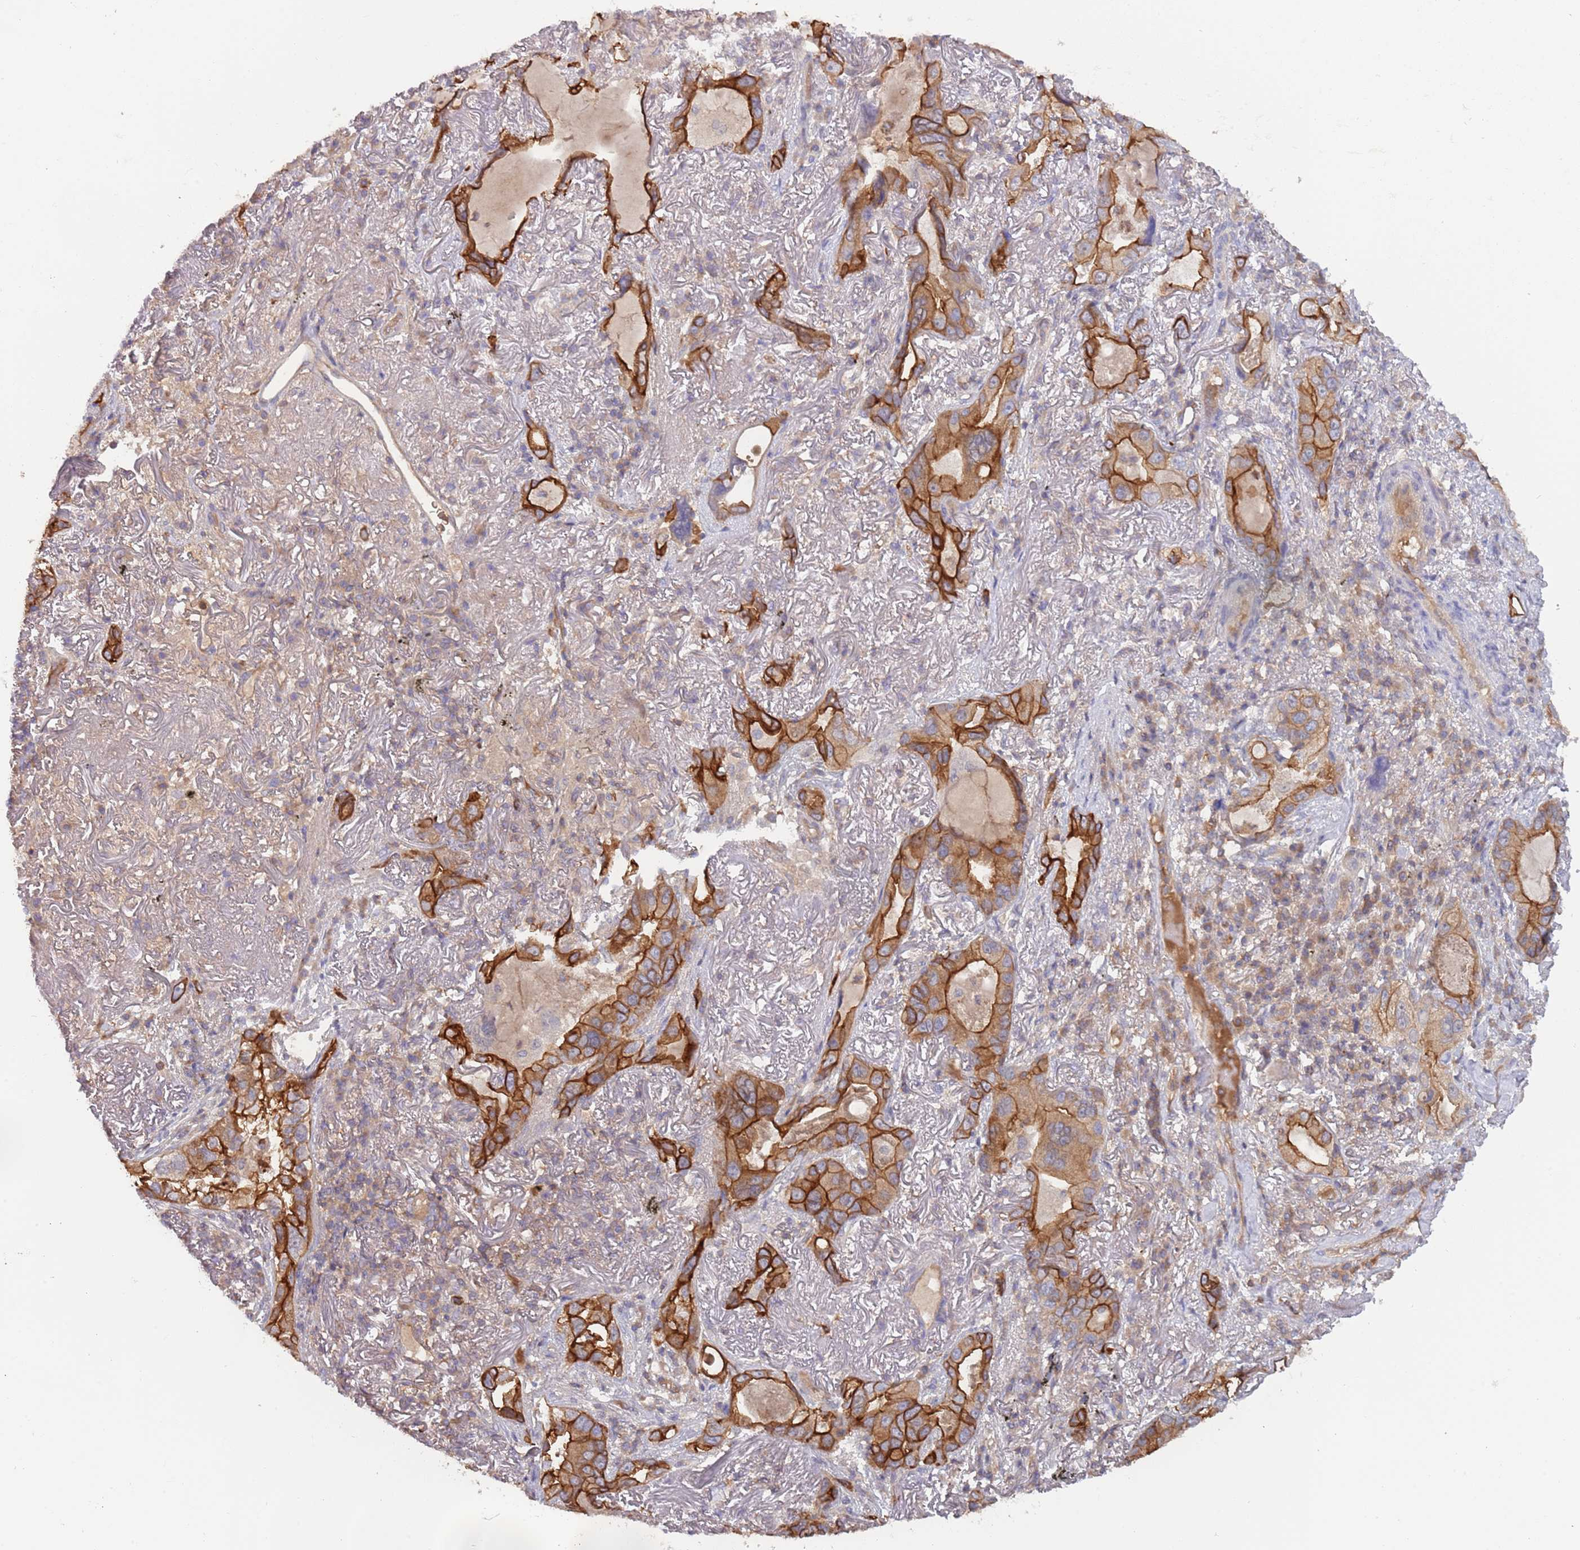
{"staining": {"intensity": "strong", "quantity": ">75%", "location": "cytoplasmic/membranous"}, "tissue": "lung cancer", "cell_type": "Tumor cells", "image_type": "cancer", "snomed": [{"axis": "morphology", "description": "Adenocarcinoma, NOS"}, {"axis": "topography", "description": "Lung"}], "caption": "Brown immunohistochemical staining in human lung cancer (adenocarcinoma) reveals strong cytoplasmic/membranous staining in approximately >75% of tumor cells.", "gene": "GSDMD", "patient": {"sex": "female", "age": 69}}